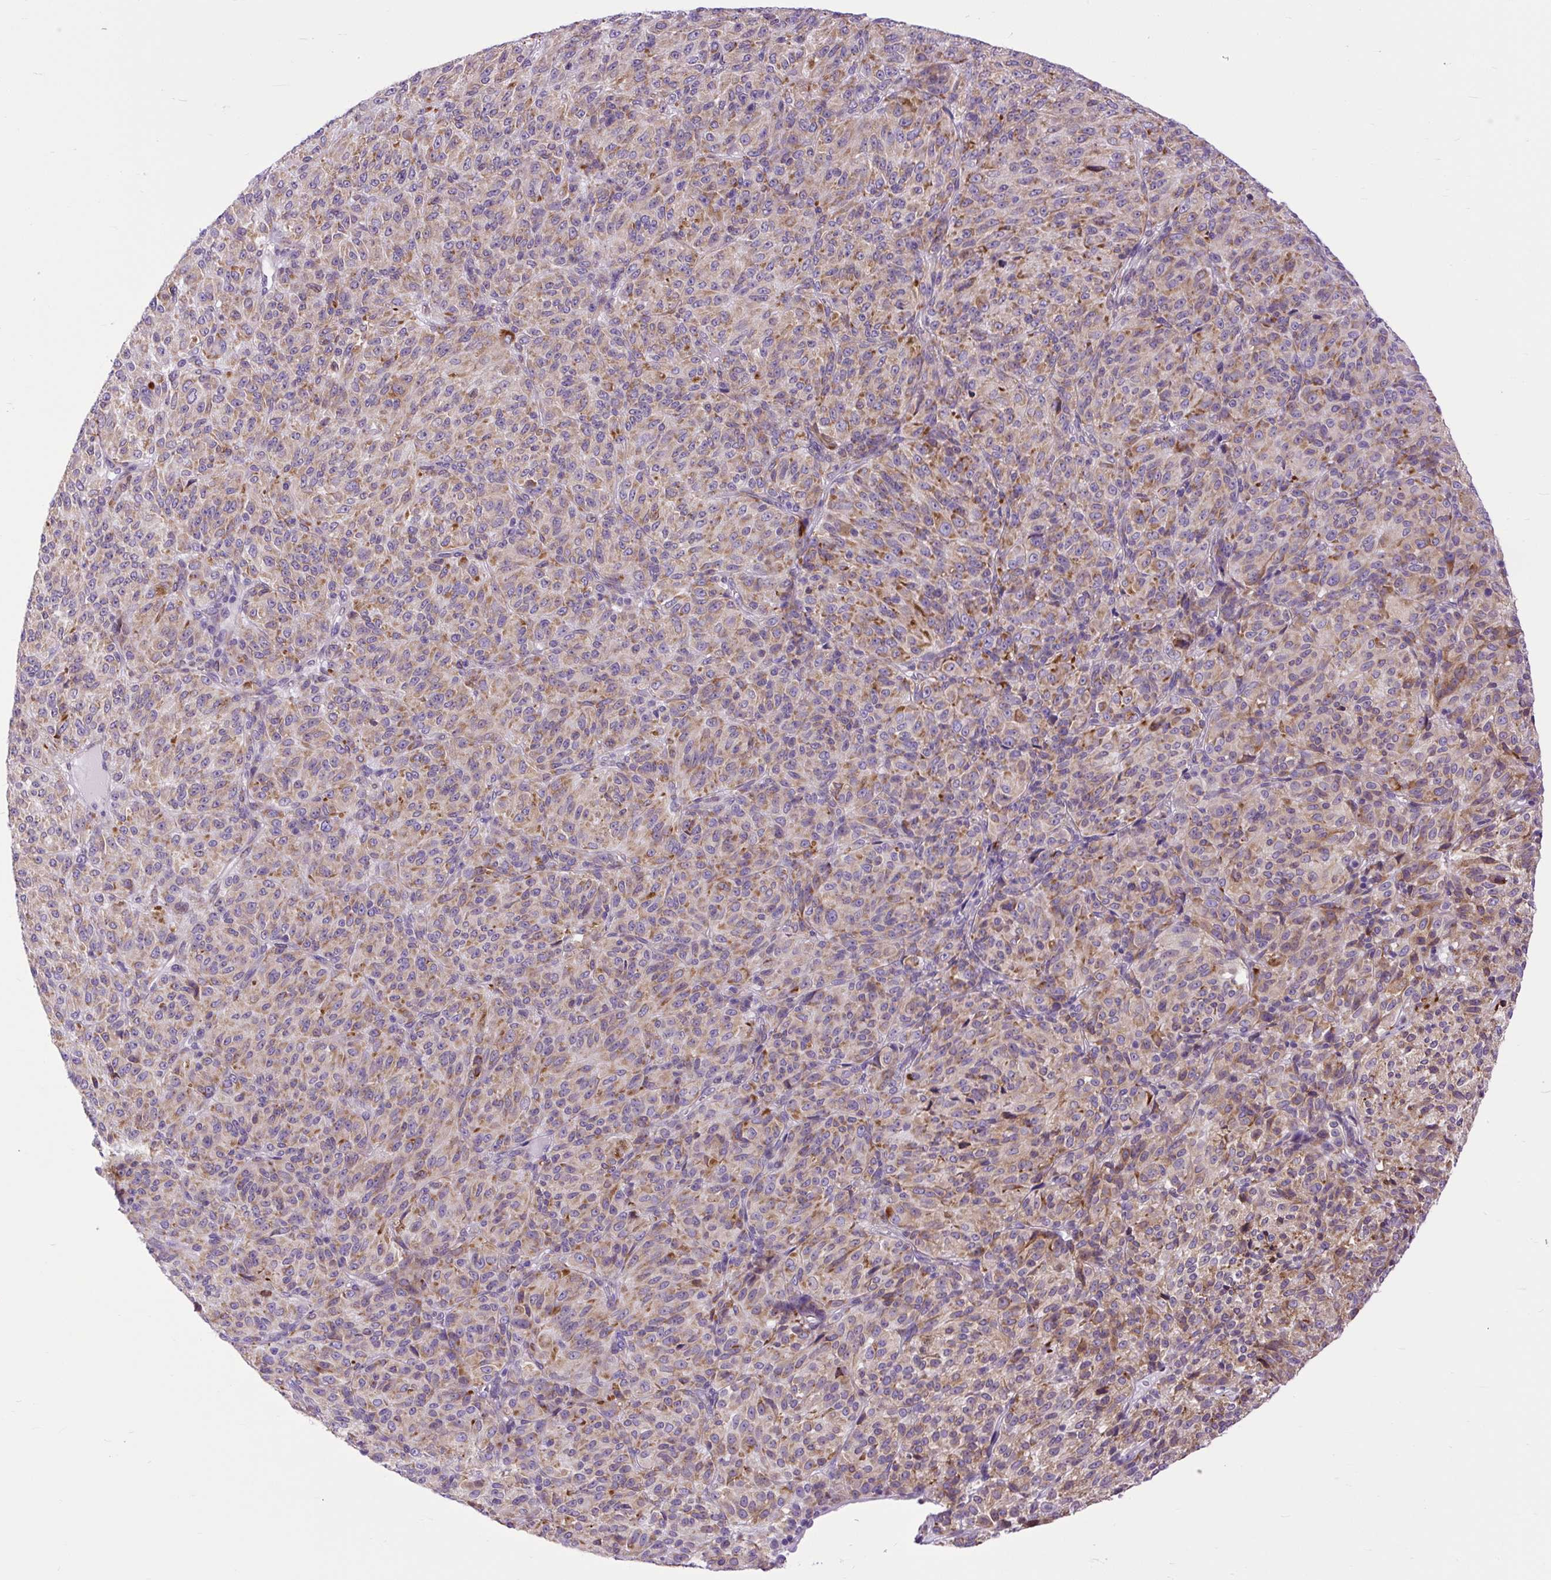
{"staining": {"intensity": "moderate", "quantity": ">75%", "location": "cytoplasmic/membranous"}, "tissue": "melanoma", "cell_type": "Tumor cells", "image_type": "cancer", "snomed": [{"axis": "morphology", "description": "Malignant melanoma, Metastatic site"}, {"axis": "topography", "description": "Brain"}], "caption": "This histopathology image displays immunohistochemistry (IHC) staining of melanoma, with medium moderate cytoplasmic/membranous positivity in approximately >75% of tumor cells.", "gene": "DDOST", "patient": {"sex": "female", "age": 56}}